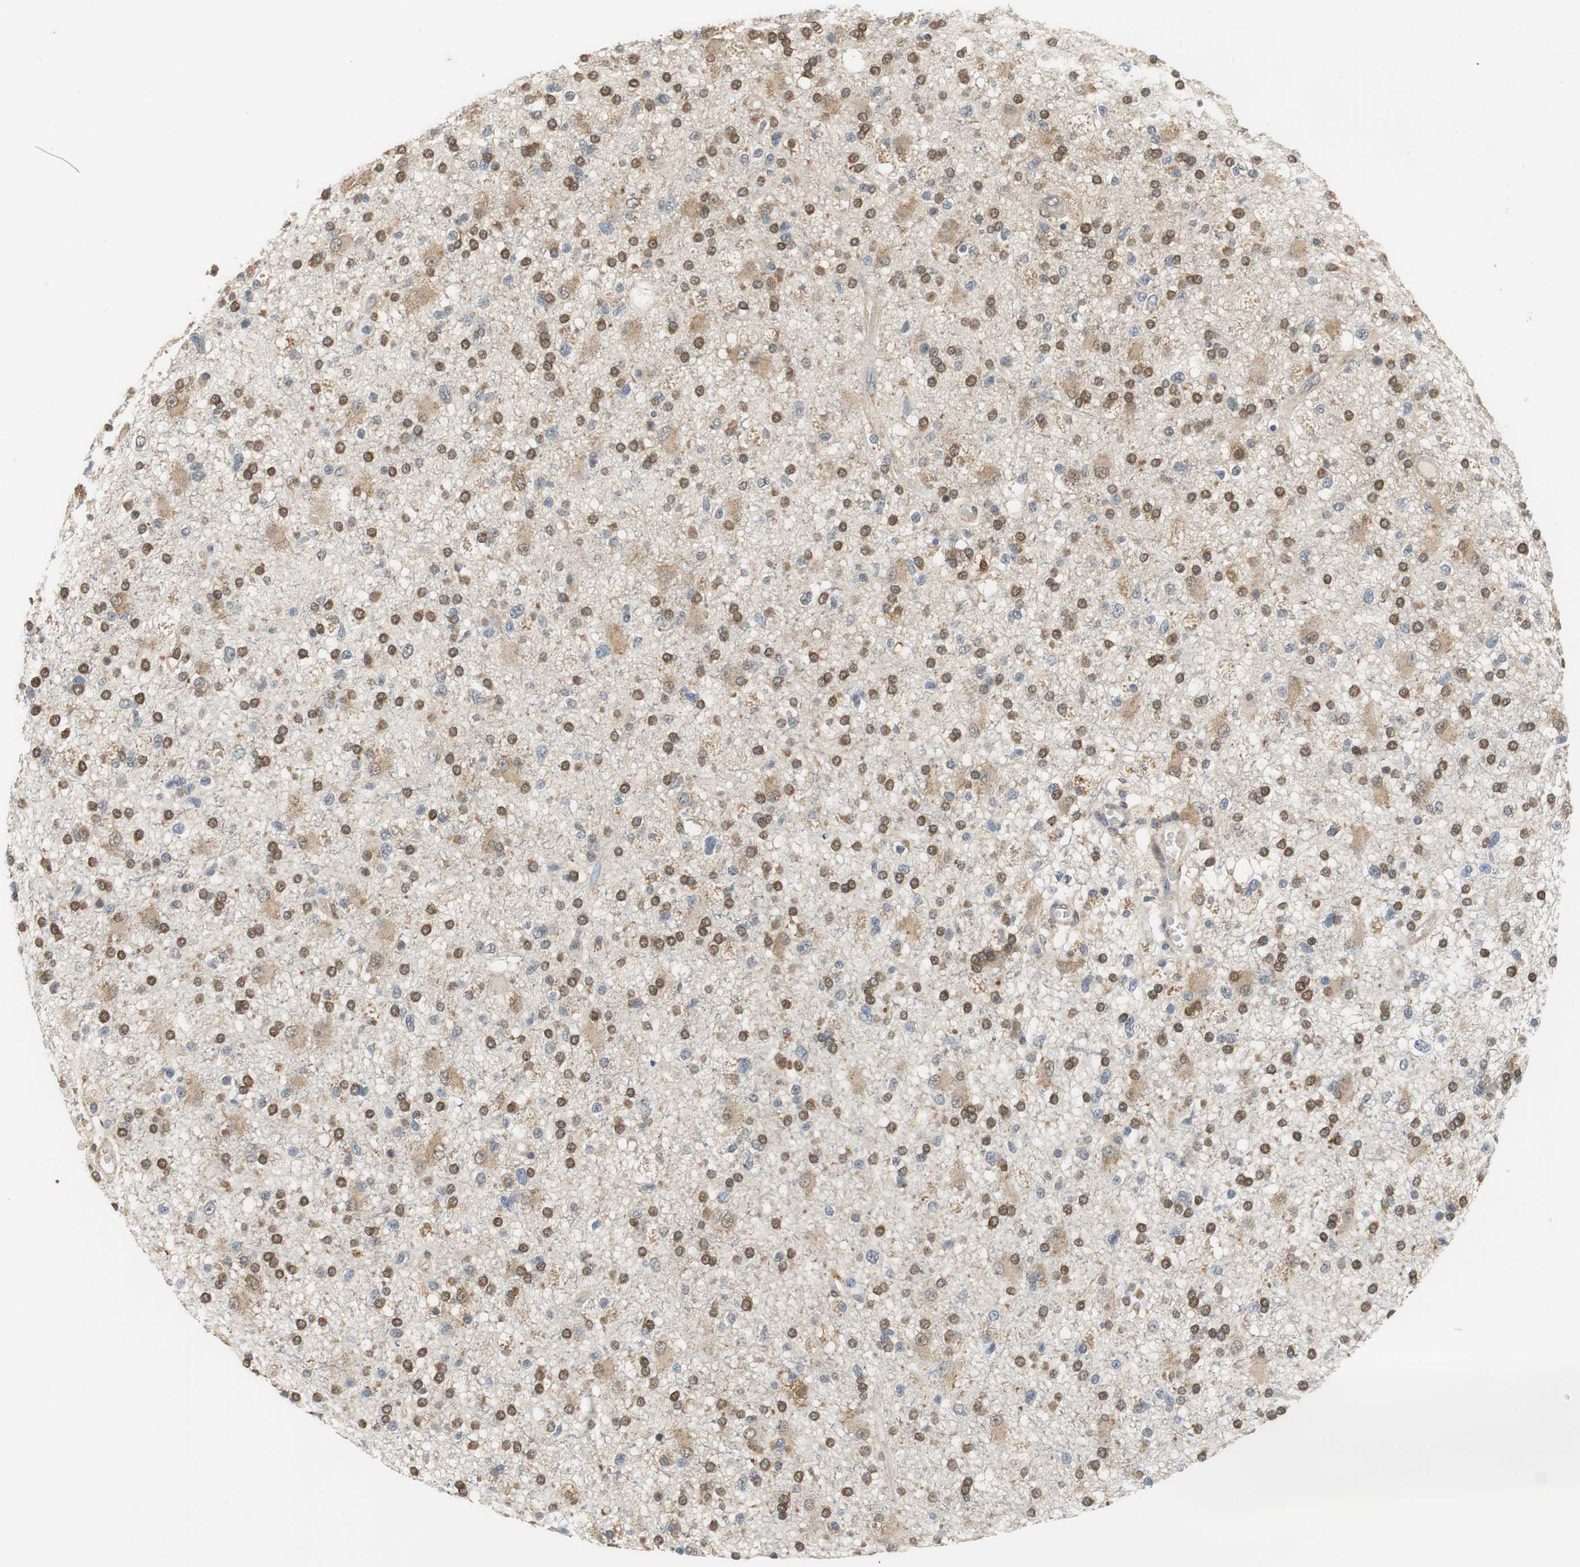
{"staining": {"intensity": "moderate", "quantity": ">75%", "location": "cytoplasmic/membranous,nuclear"}, "tissue": "glioma", "cell_type": "Tumor cells", "image_type": "cancer", "snomed": [{"axis": "morphology", "description": "Glioma, malignant, High grade"}, {"axis": "topography", "description": "Brain"}], "caption": "Protein staining shows moderate cytoplasmic/membranous and nuclear expression in about >75% of tumor cells in malignant glioma (high-grade).", "gene": "UBQLN2", "patient": {"sex": "male", "age": 33}}